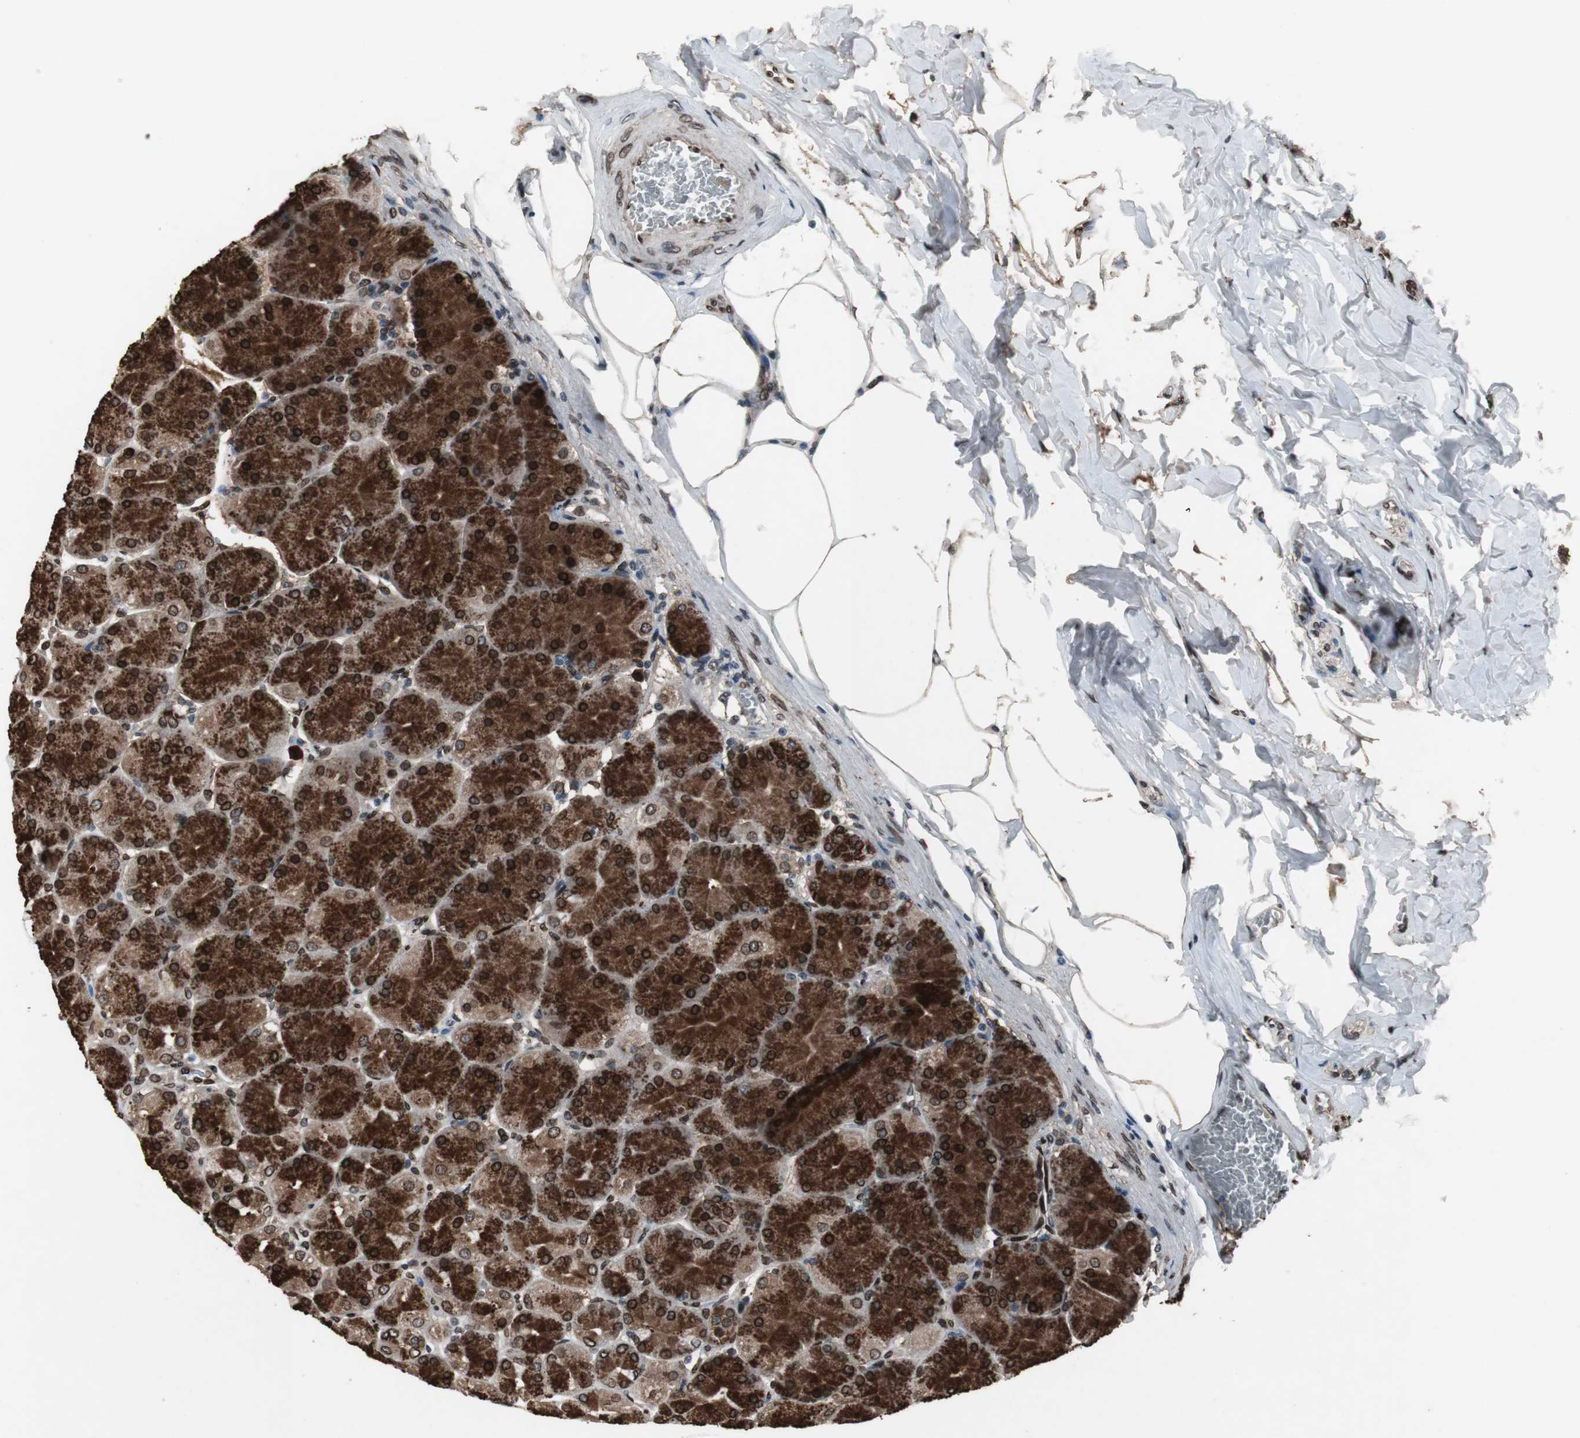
{"staining": {"intensity": "strong", "quantity": ">75%", "location": "cytoplasmic/membranous,nuclear"}, "tissue": "stomach", "cell_type": "Glandular cells", "image_type": "normal", "snomed": [{"axis": "morphology", "description": "Normal tissue, NOS"}, {"axis": "topography", "description": "Stomach, upper"}], "caption": "Glandular cells display high levels of strong cytoplasmic/membranous,nuclear staining in about >75% of cells in unremarkable human stomach.", "gene": "LMNA", "patient": {"sex": "female", "age": 56}}